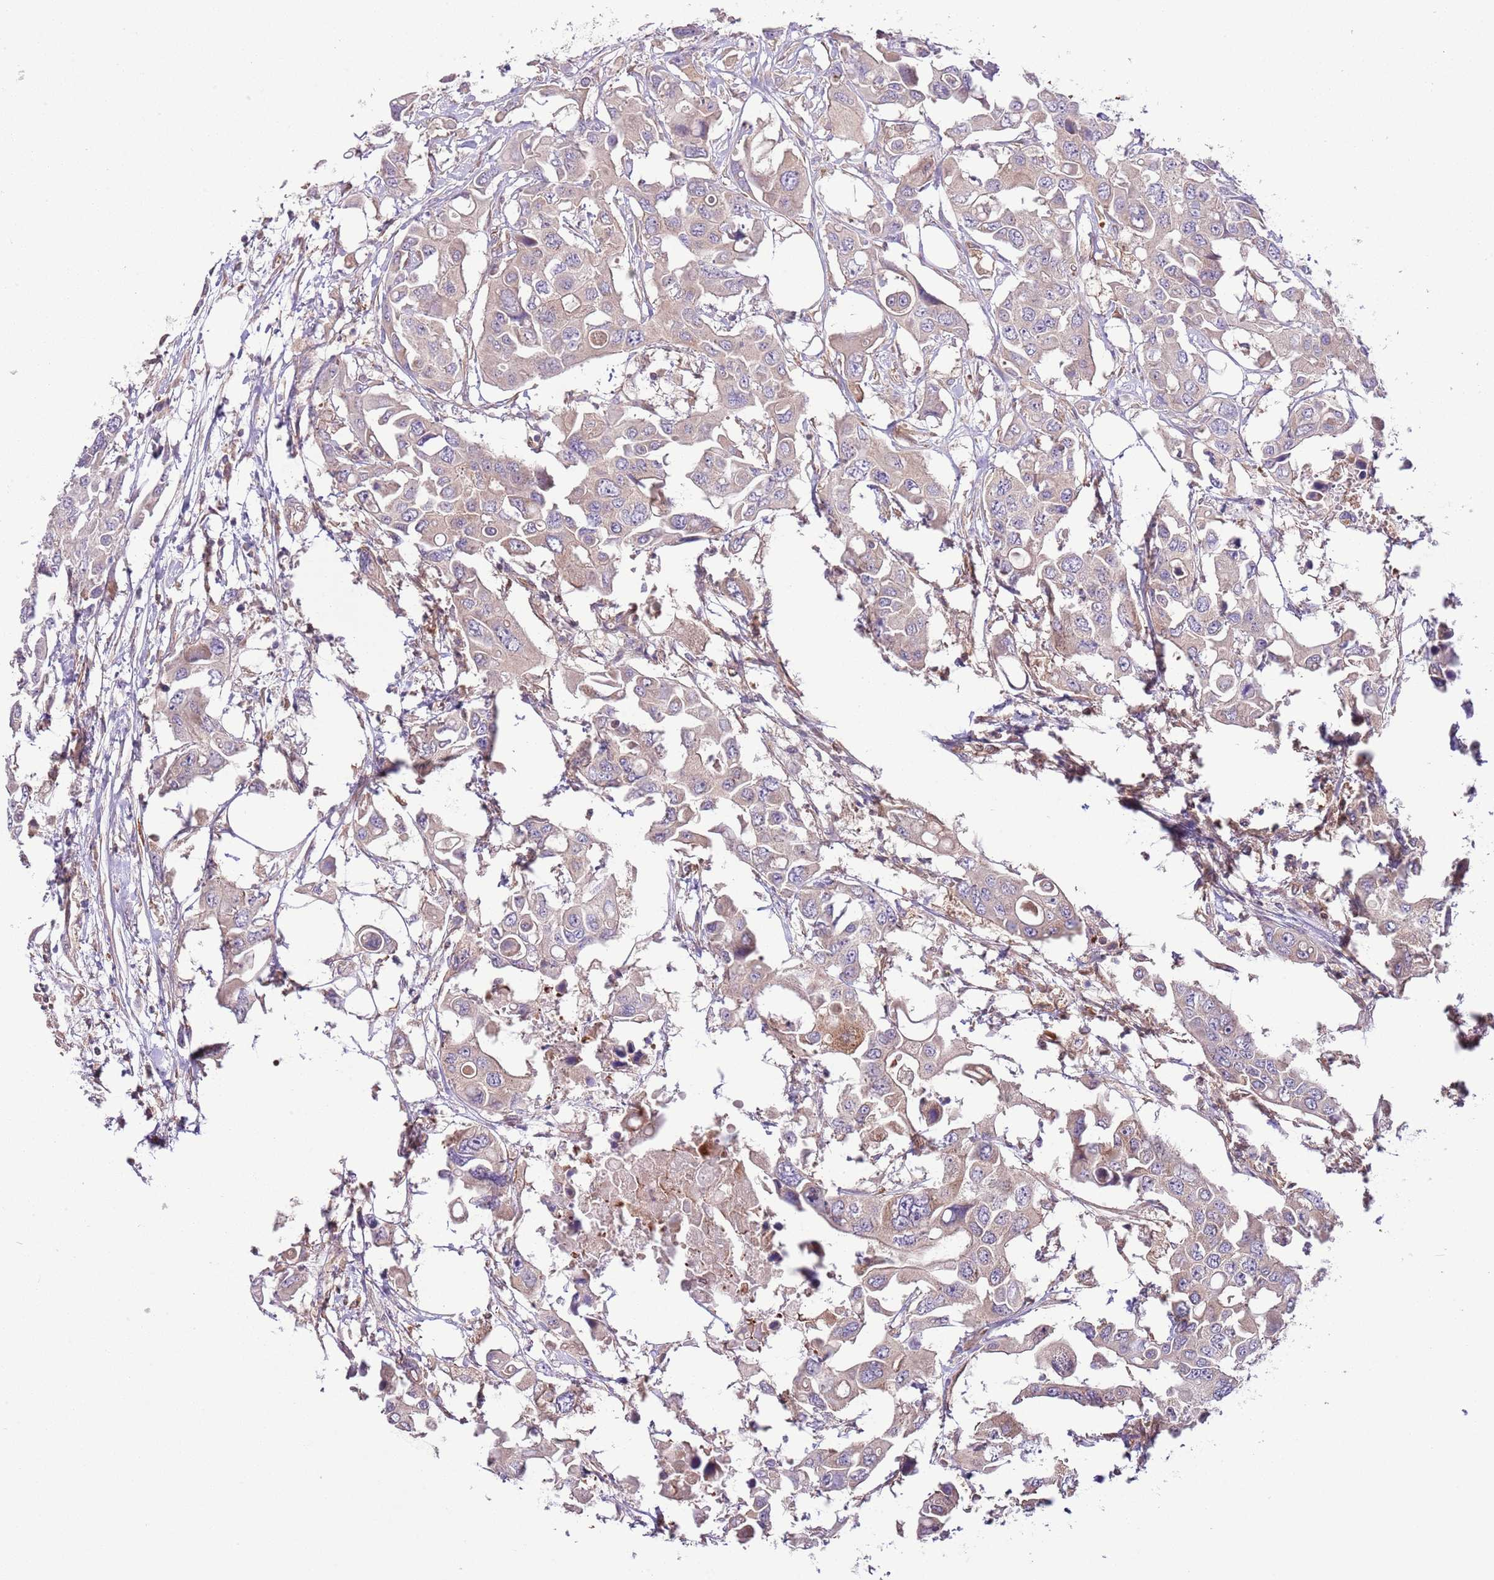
{"staining": {"intensity": "moderate", "quantity": "<25%", "location": "cytoplasmic/membranous"}, "tissue": "colorectal cancer", "cell_type": "Tumor cells", "image_type": "cancer", "snomed": [{"axis": "morphology", "description": "Adenocarcinoma, NOS"}, {"axis": "topography", "description": "Colon"}], "caption": "Protein expression analysis of colorectal cancer shows moderate cytoplasmic/membranous staining in approximately <25% of tumor cells. (DAB = brown stain, brightfield microscopy at high magnification).", "gene": "LPIN2", "patient": {"sex": "male", "age": 77}}